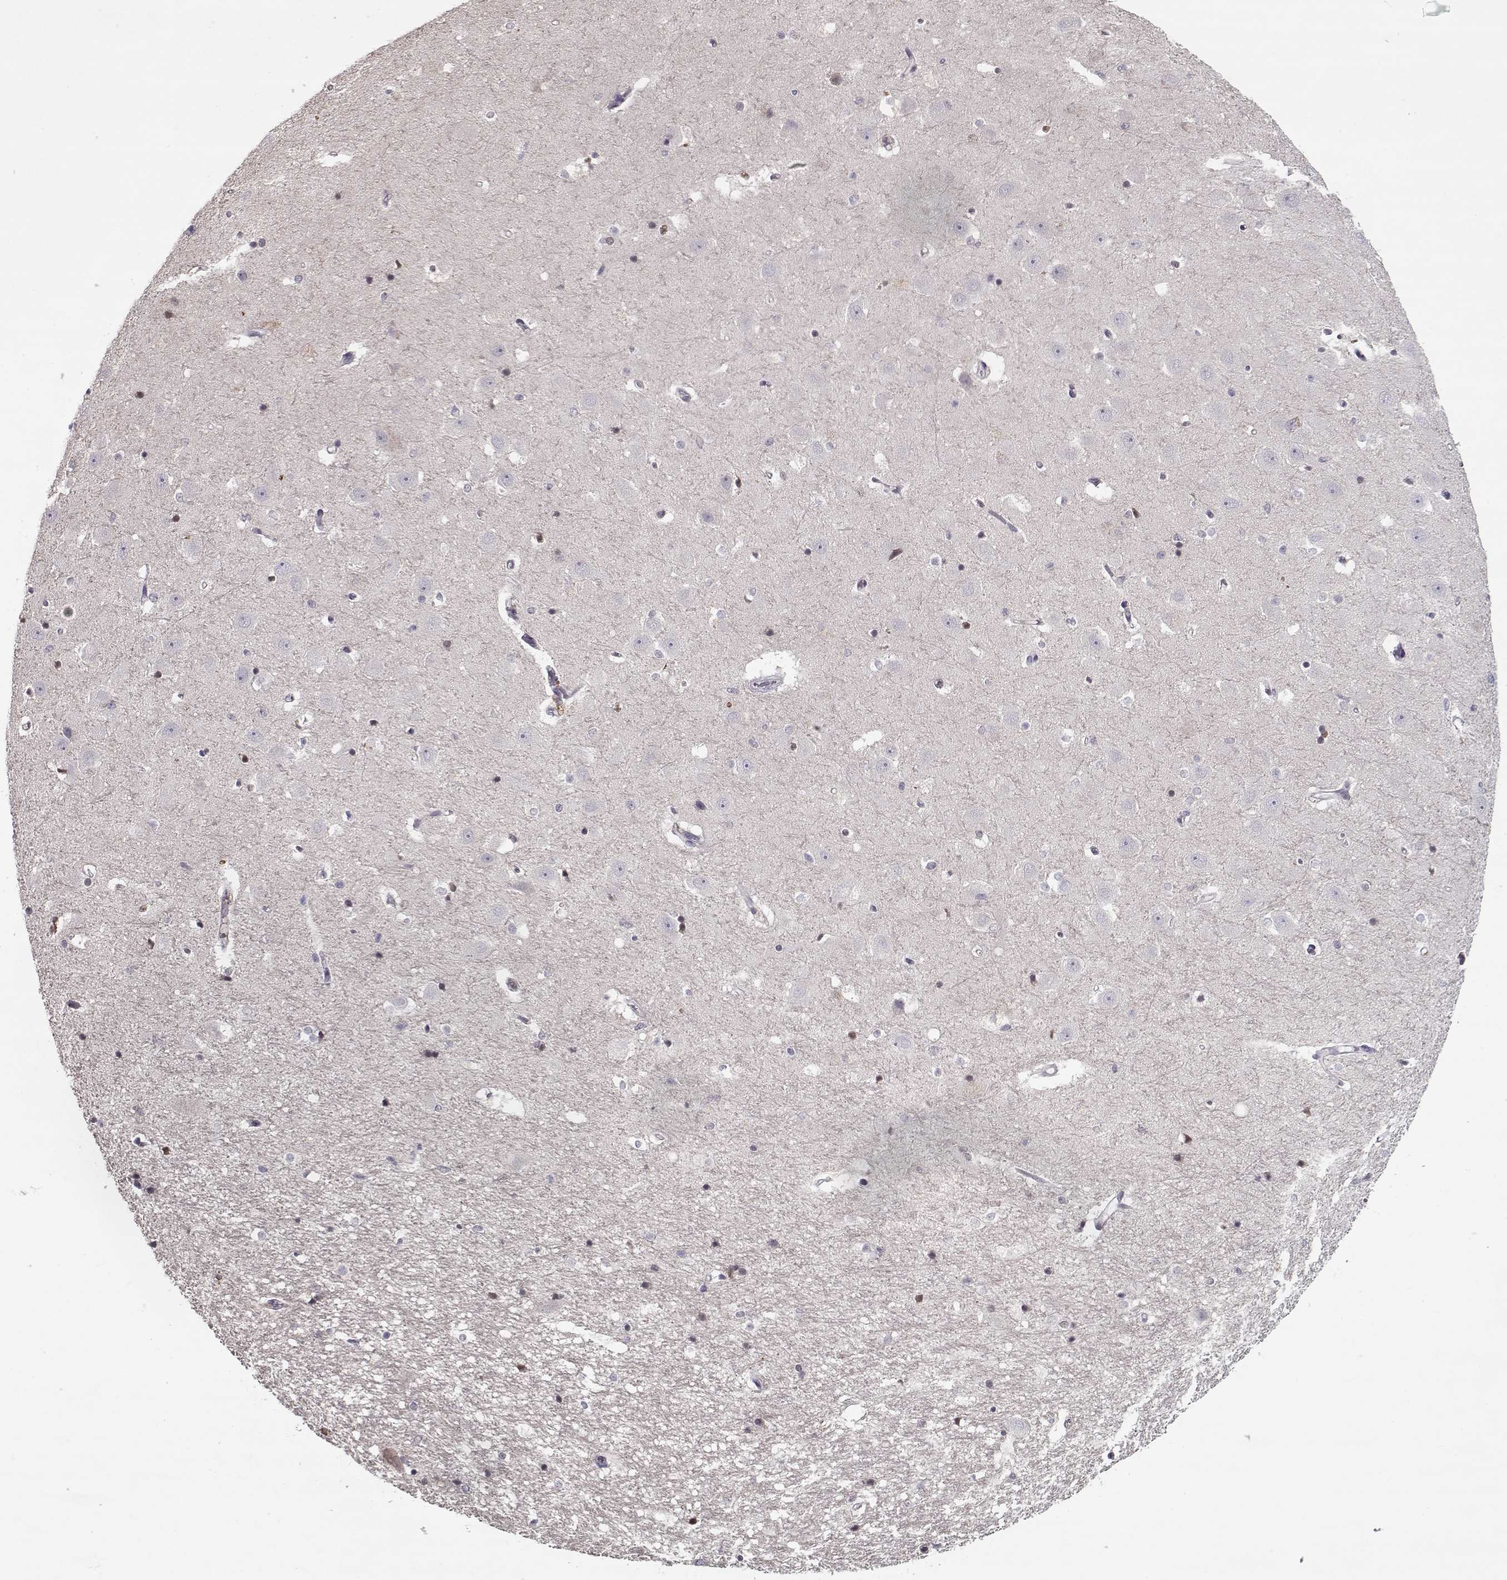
{"staining": {"intensity": "negative", "quantity": "none", "location": "none"}, "tissue": "hippocampus", "cell_type": "Glial cells", "image_type": "normal", "snomed": [{"axis": "morphology", "description": "Normal tissue, NOS"}, {"axis": "topography", "description": "Hippocampus"}], "caption": "An immunohistochemistry histopathology image of benign hippocampus is shown. There is no staining in glial cells of hippocampus. The staining was performed using DAB to visualize the protein expression in brown, while the nuclei were stained in blue with hematoxylin (Magnification: 20x).", "gene": "AFM", "patient": {"sex": "male", "age": 44}}